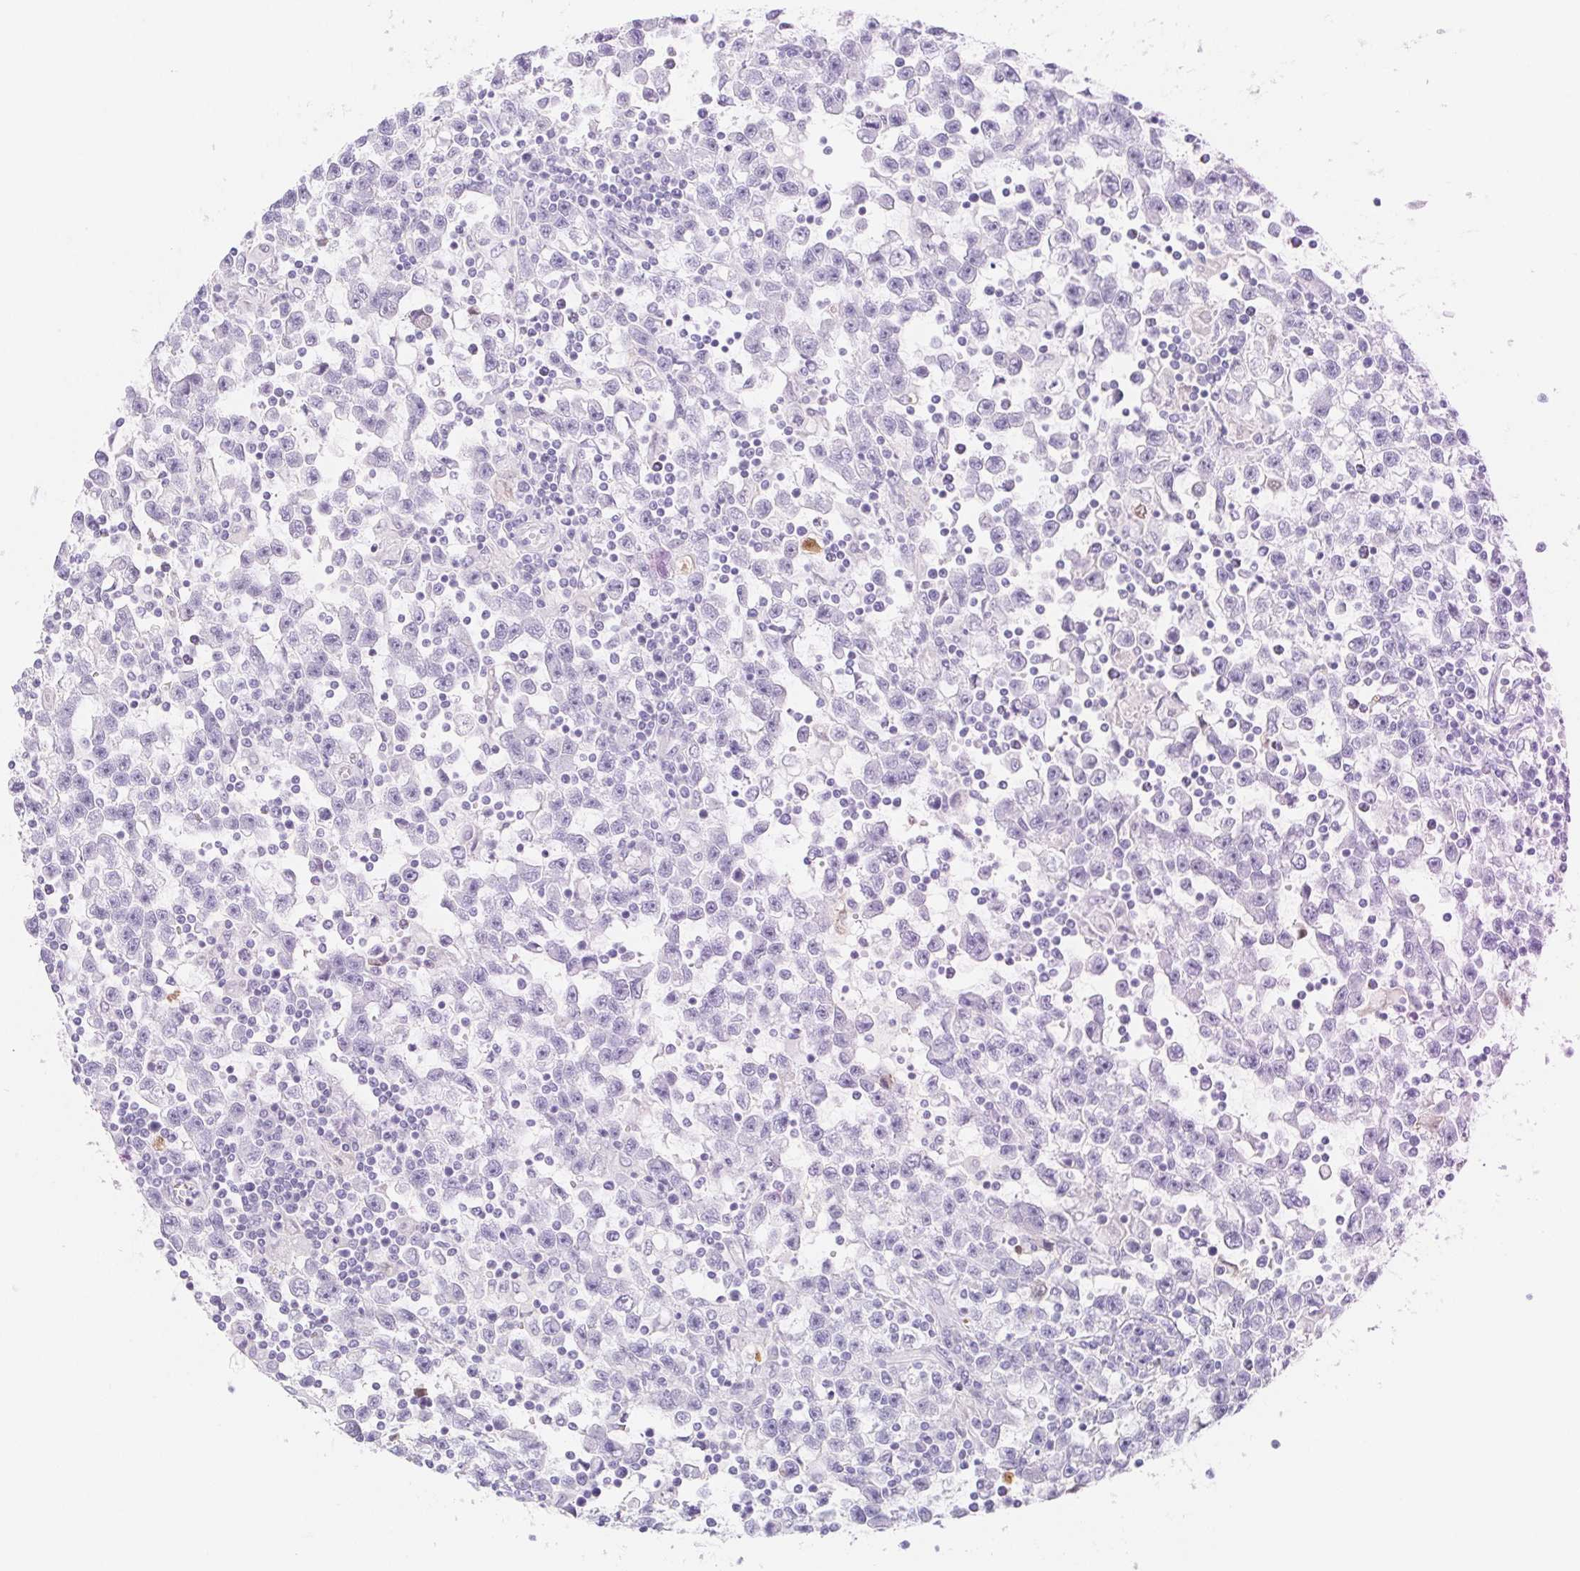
{"staining": {"intensity": "negative", "quantity": "none", "location": "none"}, "tissue": "testis cancer", "cell_type": "Tumor cells", "image_type": "cancer", "snomed": [{"axis": "morphology", "description": "Seminoma, NOS"}, {"axis": "topography", "description": "Testis"}], "caption": "High magnification brightfield microscopy of testis cancer stained with DAB (brown) and counterstained with hematoxylin (blue): tumor cells show no significant staining.", "gene": "ITIH2", "patient": {"sex": "male", "age": 31}}